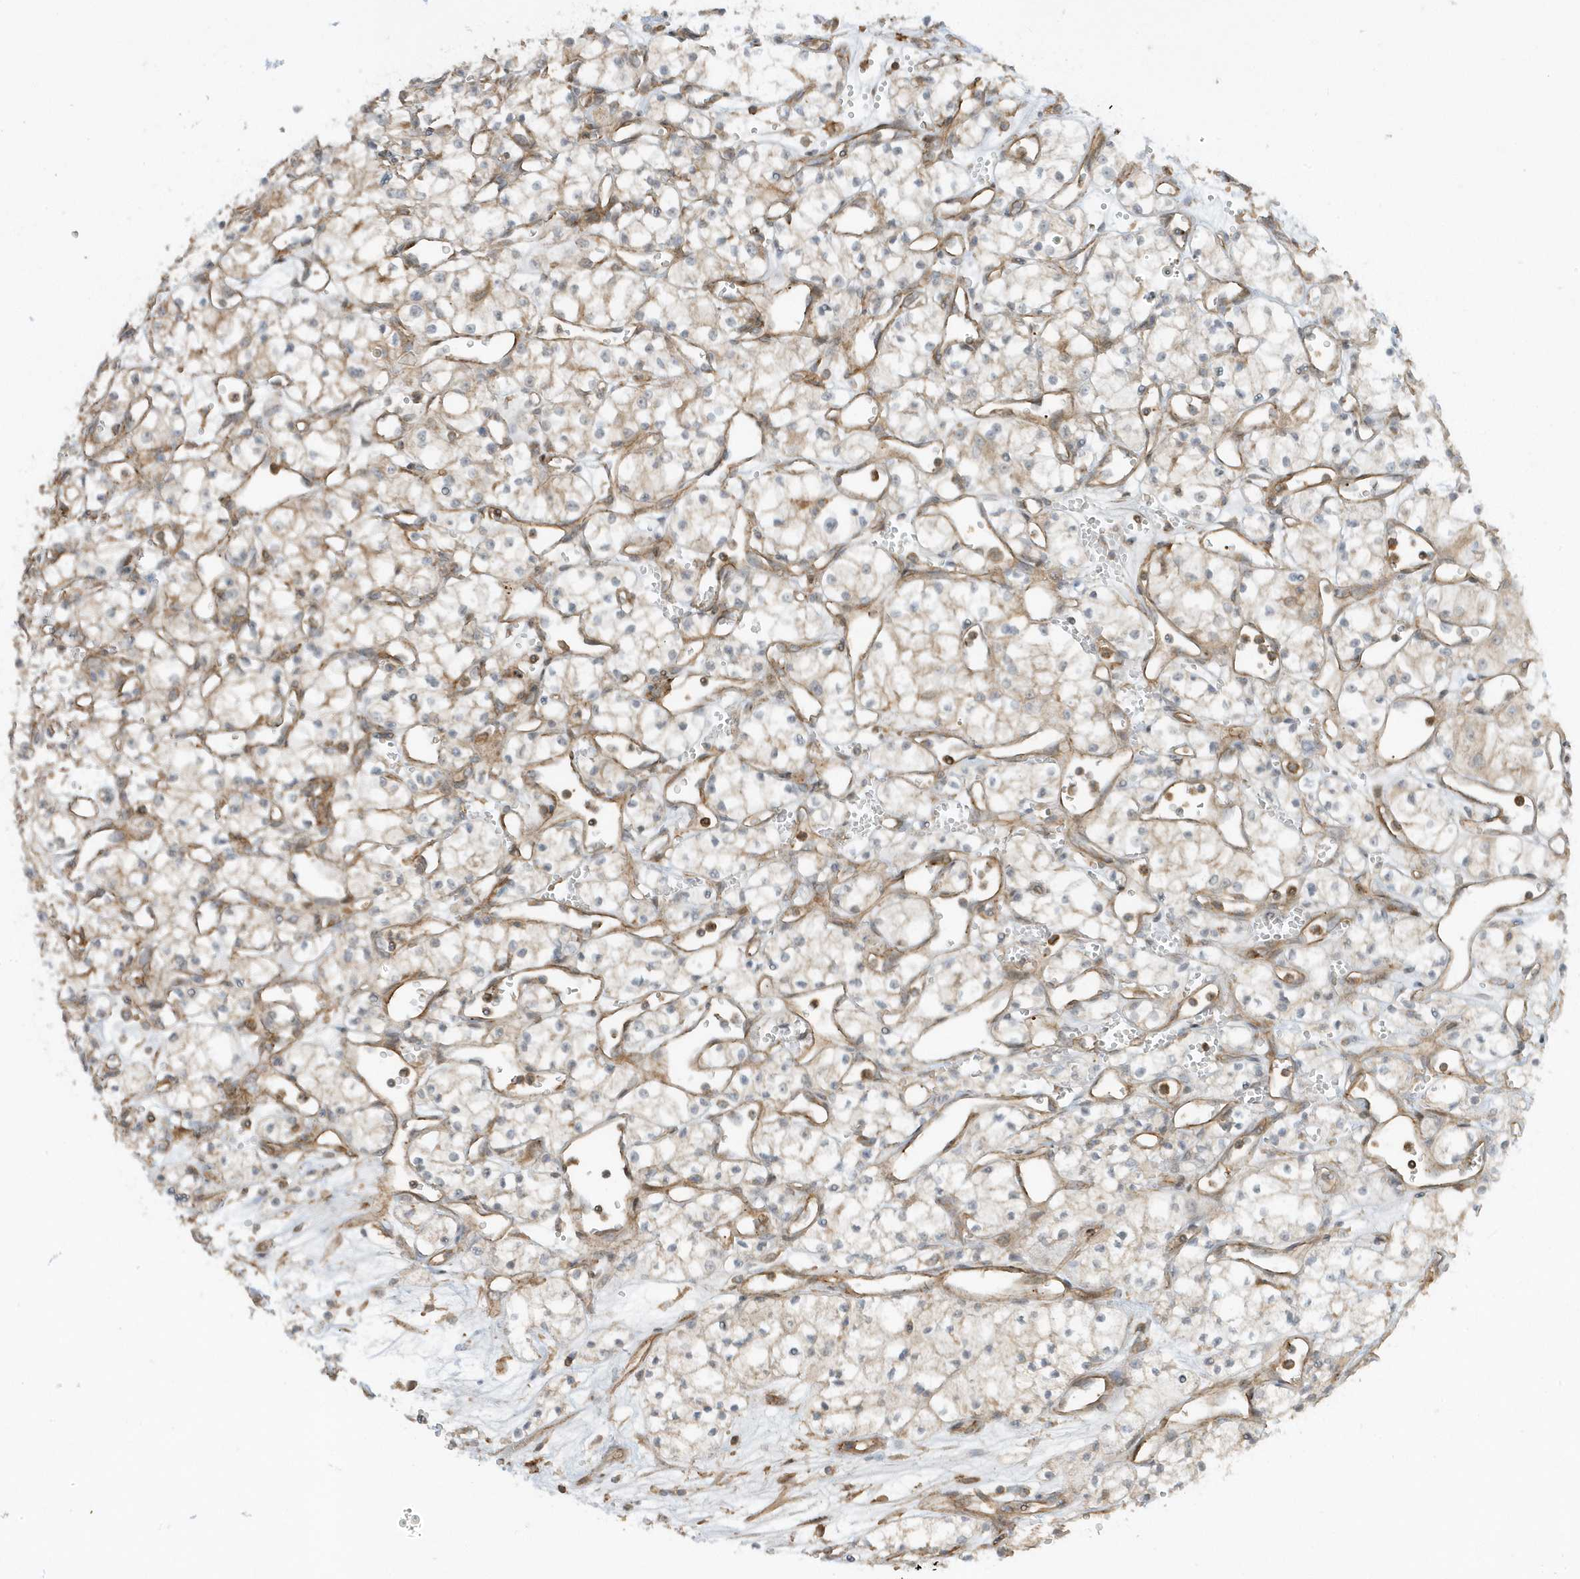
{"staining": {"intensity": "weak", "quantity": "<25%", "location": "cytoplasmic/membranous"}, "tissue": "renal cancer", "cell_type": "Tumor cells", "image_type": "cancer", "snomed": [{"axis": "morphology", "description": "Adenocarcinoma, NOS"}, {"axis": "topography", "description": "Kidney"}], "caption": "The image shows no significant staining in tumor cells of renal cancer (adenocarcinoma).", "gene": "ZBTB8A", "patient": {"sex": "male", "age": 59}}